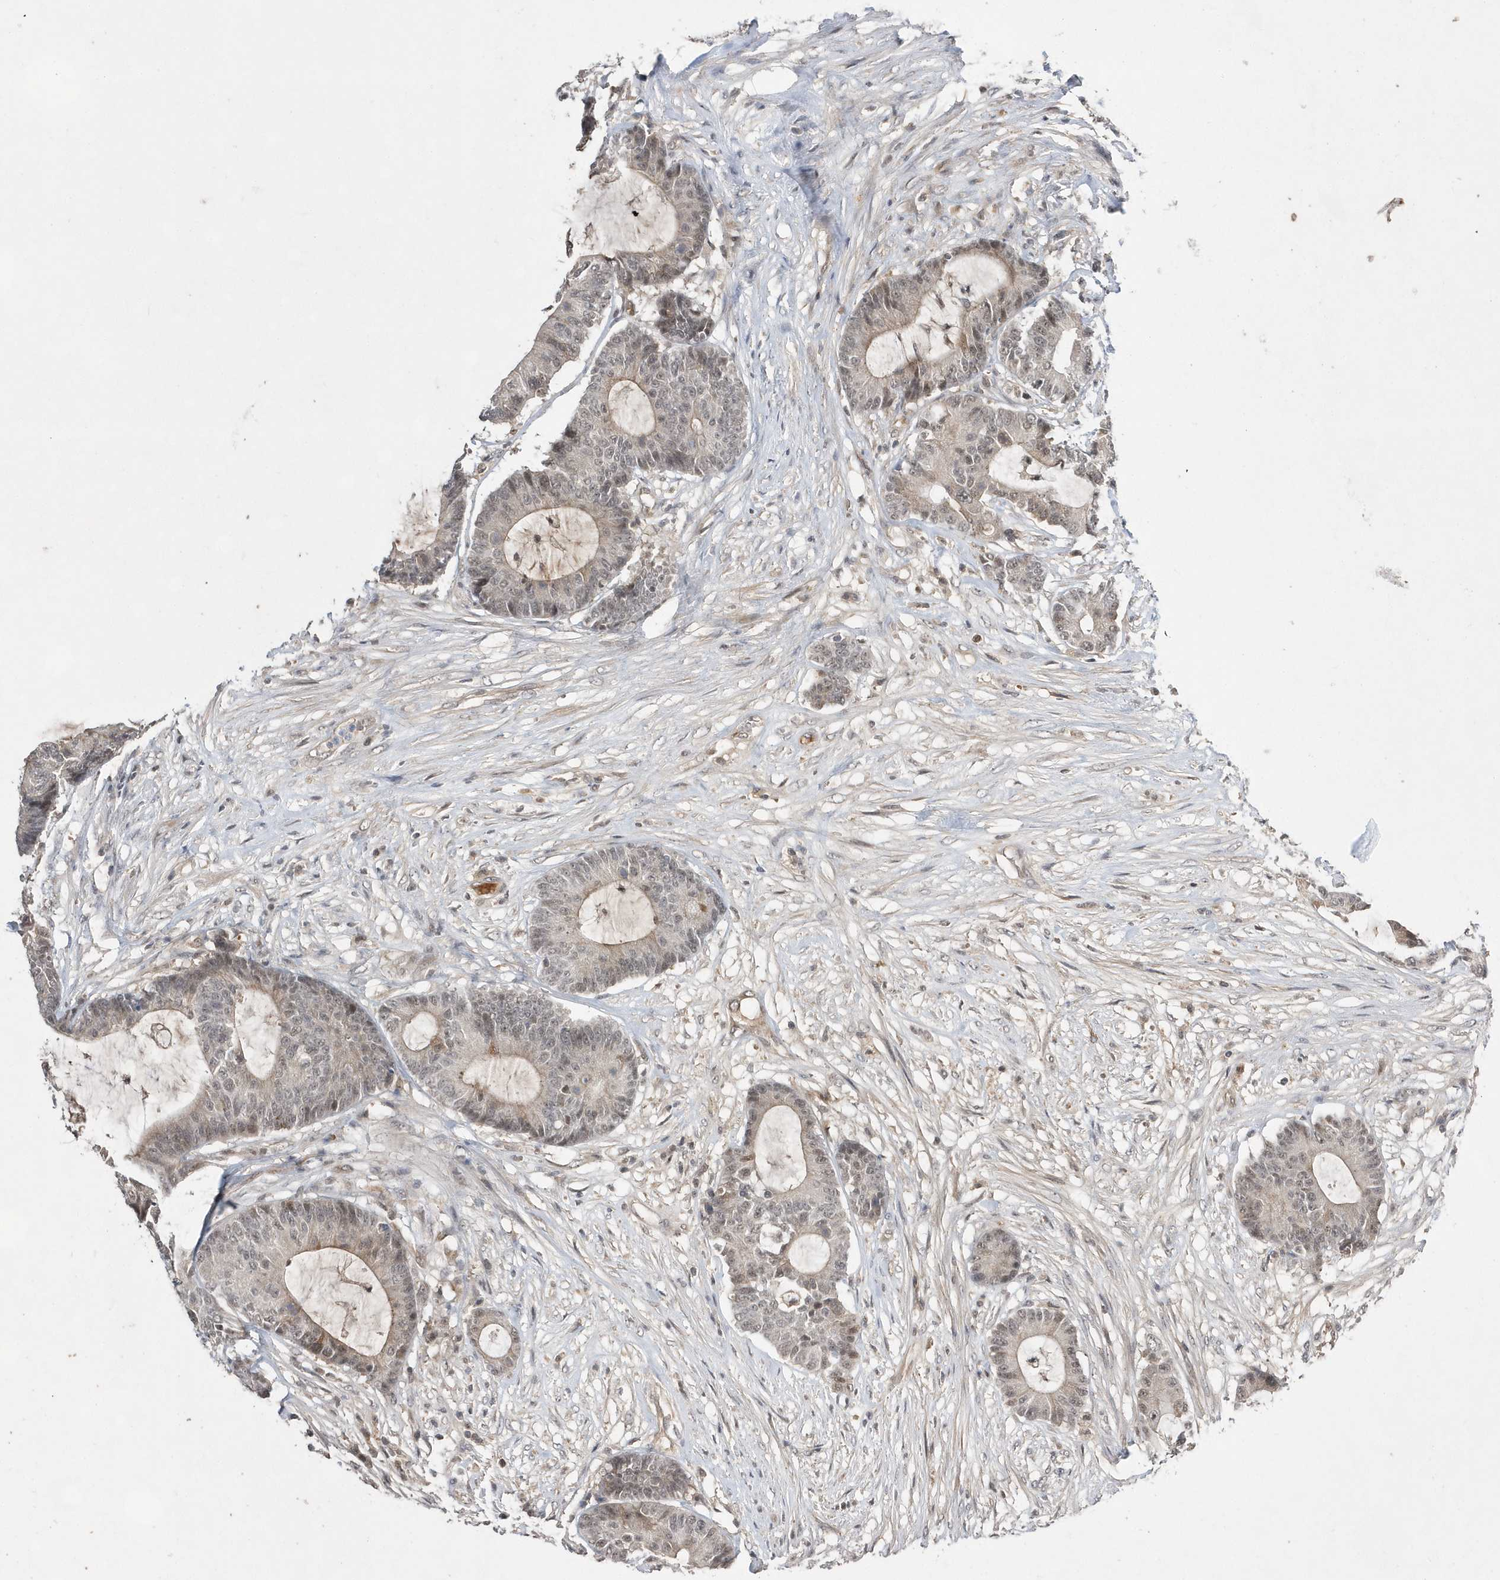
{"staining": {"intensity": "weak", "quantity": ">75%", "location": "cytoplasmic/membranous,nuclear"}, "tissue": "colorectal cancer", "cell_type": "Tumor cells", "image_type": "cancer", "snomed": [{"axis": "morphology", "description": "Adenocarcinoma, NOS"}, {"axis": "topography", "description": "Colon"}], "caption": "Immunohistochemical staining of human colorectal adenocarcinoma displays weak cytoplasmic/membranous and nuclear protein positivity in about >75% of tumor cells.", "gene": "TMEM132B", "patient": {"sex": "female", "age": 84}}